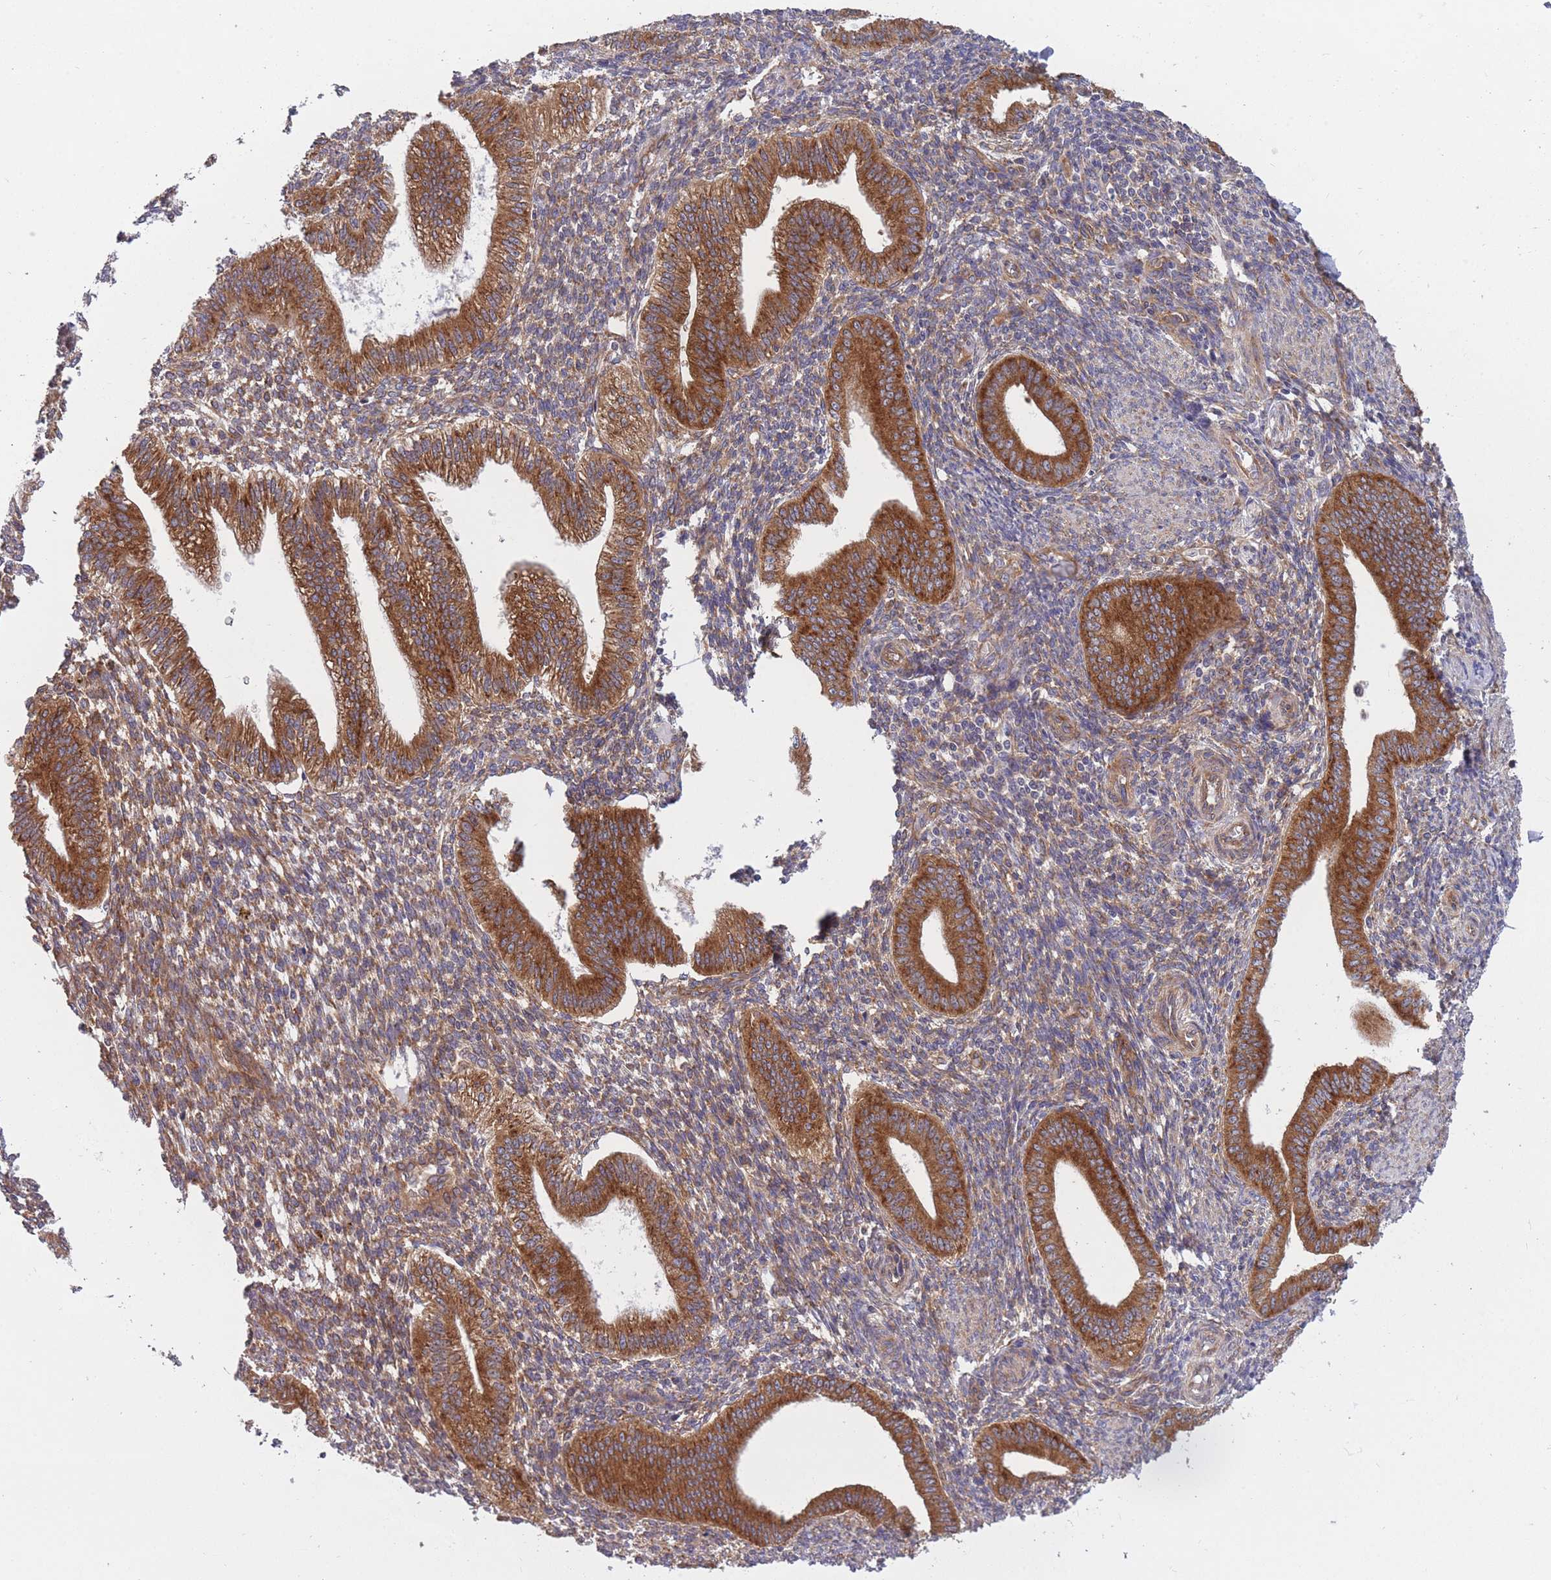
{"staining": {"intensity": "moderate", "quantity": ">75%", "location": "cytoplasmic/membranous"}, "tissue": "endometrium", "cell_type": "Cells in endometrial stroma", "image_type": "normal", "snomed": [{"axis": "morphology", "description": "Normal tissue, NOS"}, {"axis": "topography", "description": "Endometrium"}], "caption": "Immunohistochemical staining of benign endometrium shows >75% levels of moderate cytoplasmic/membranous protein positivity in approximately >75% of cells in endometrial stroma.", "gene": "CCDC124", "patient": {"sex": "female", "age": 34}}